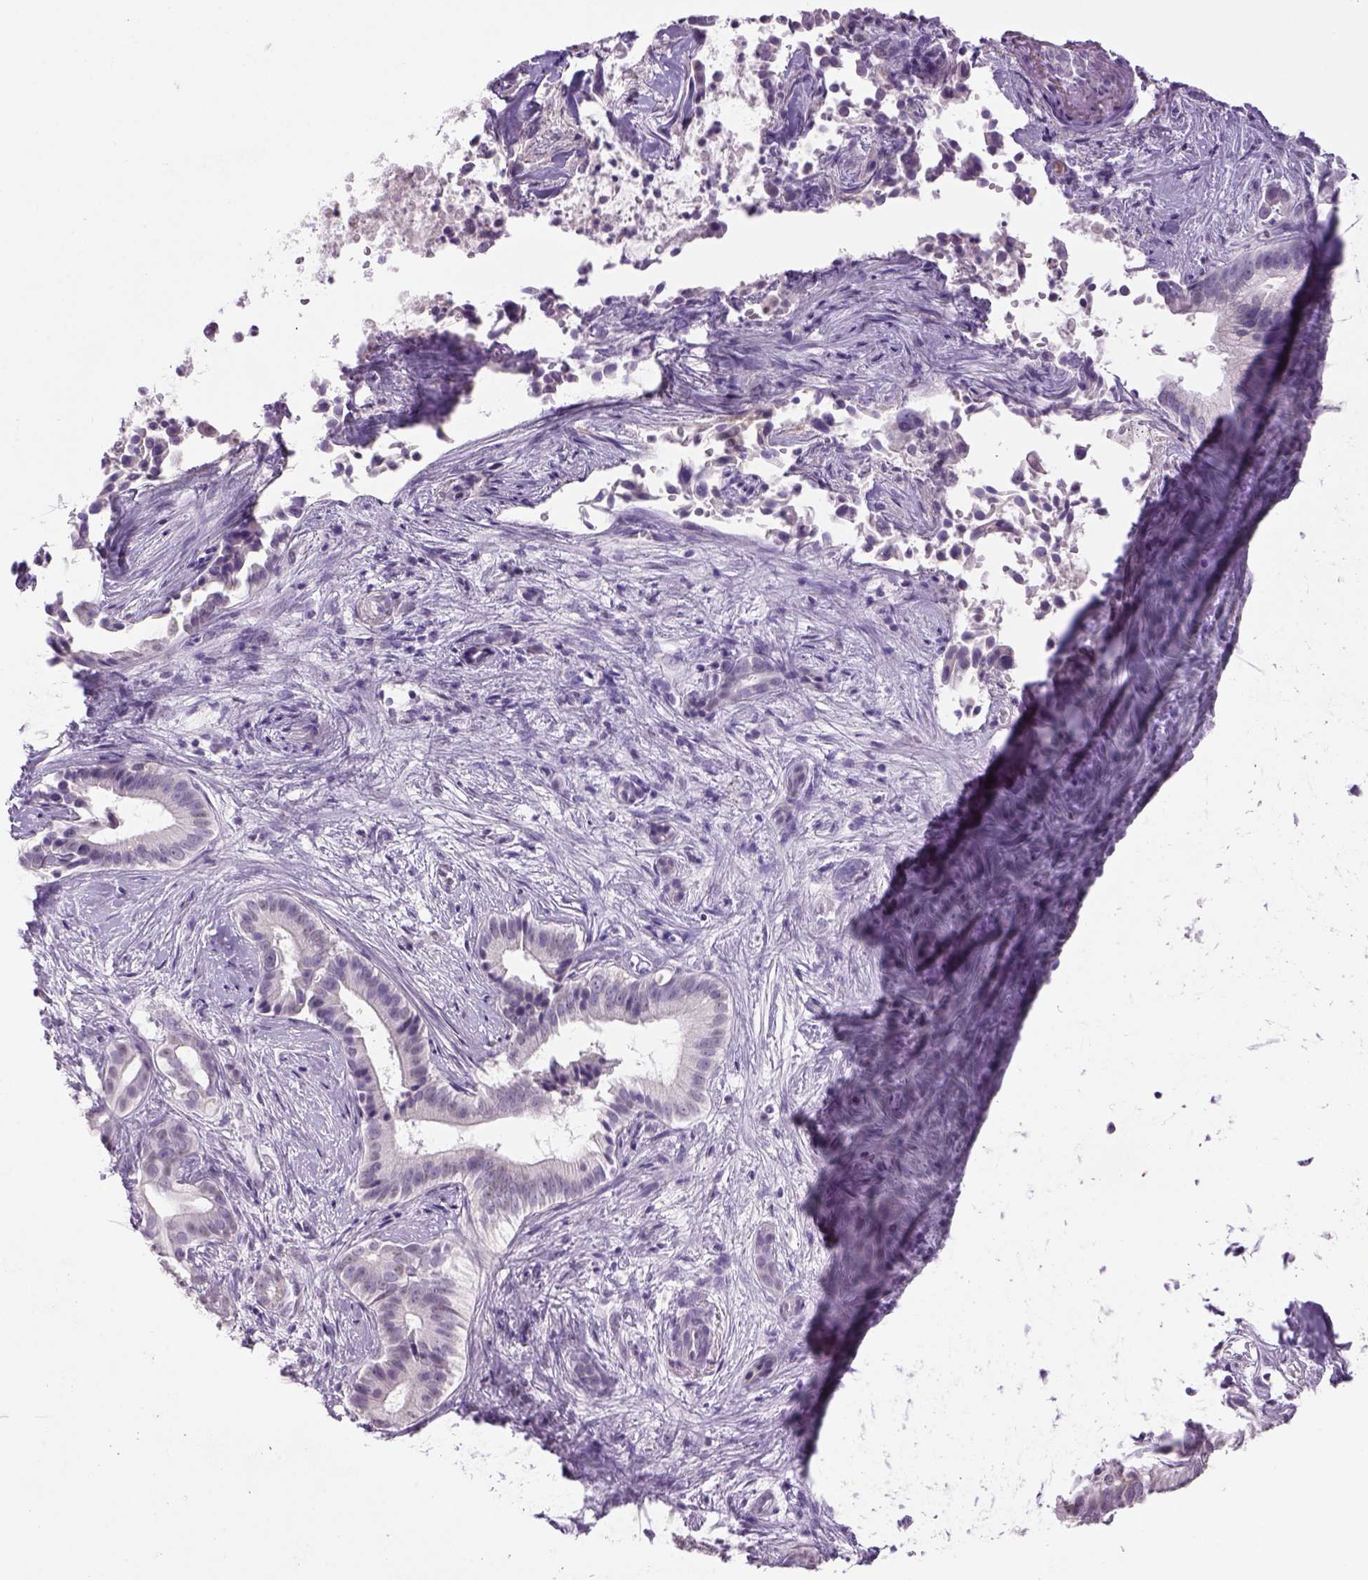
{"staining": {"intensity": "negative", "quantity": "none", "location": "none"}, "tissue": "pancreatic cancer", "cell_type": "Tumor cells", "image_type": "cancer", "snomed": [{"axis": "morphology", "description": "Adenocarcinoma, NOS"}, {"axis": "topography", "description": "Pancreas"}], "caption": "DAB (3,3'-diaminobenzidine) immunohistochemical staining of pancreatic adenocarcinoma shows no significant staining in tumor cells.", "gene": "DBH", "patient": {"sex": "male", "age": 61}}